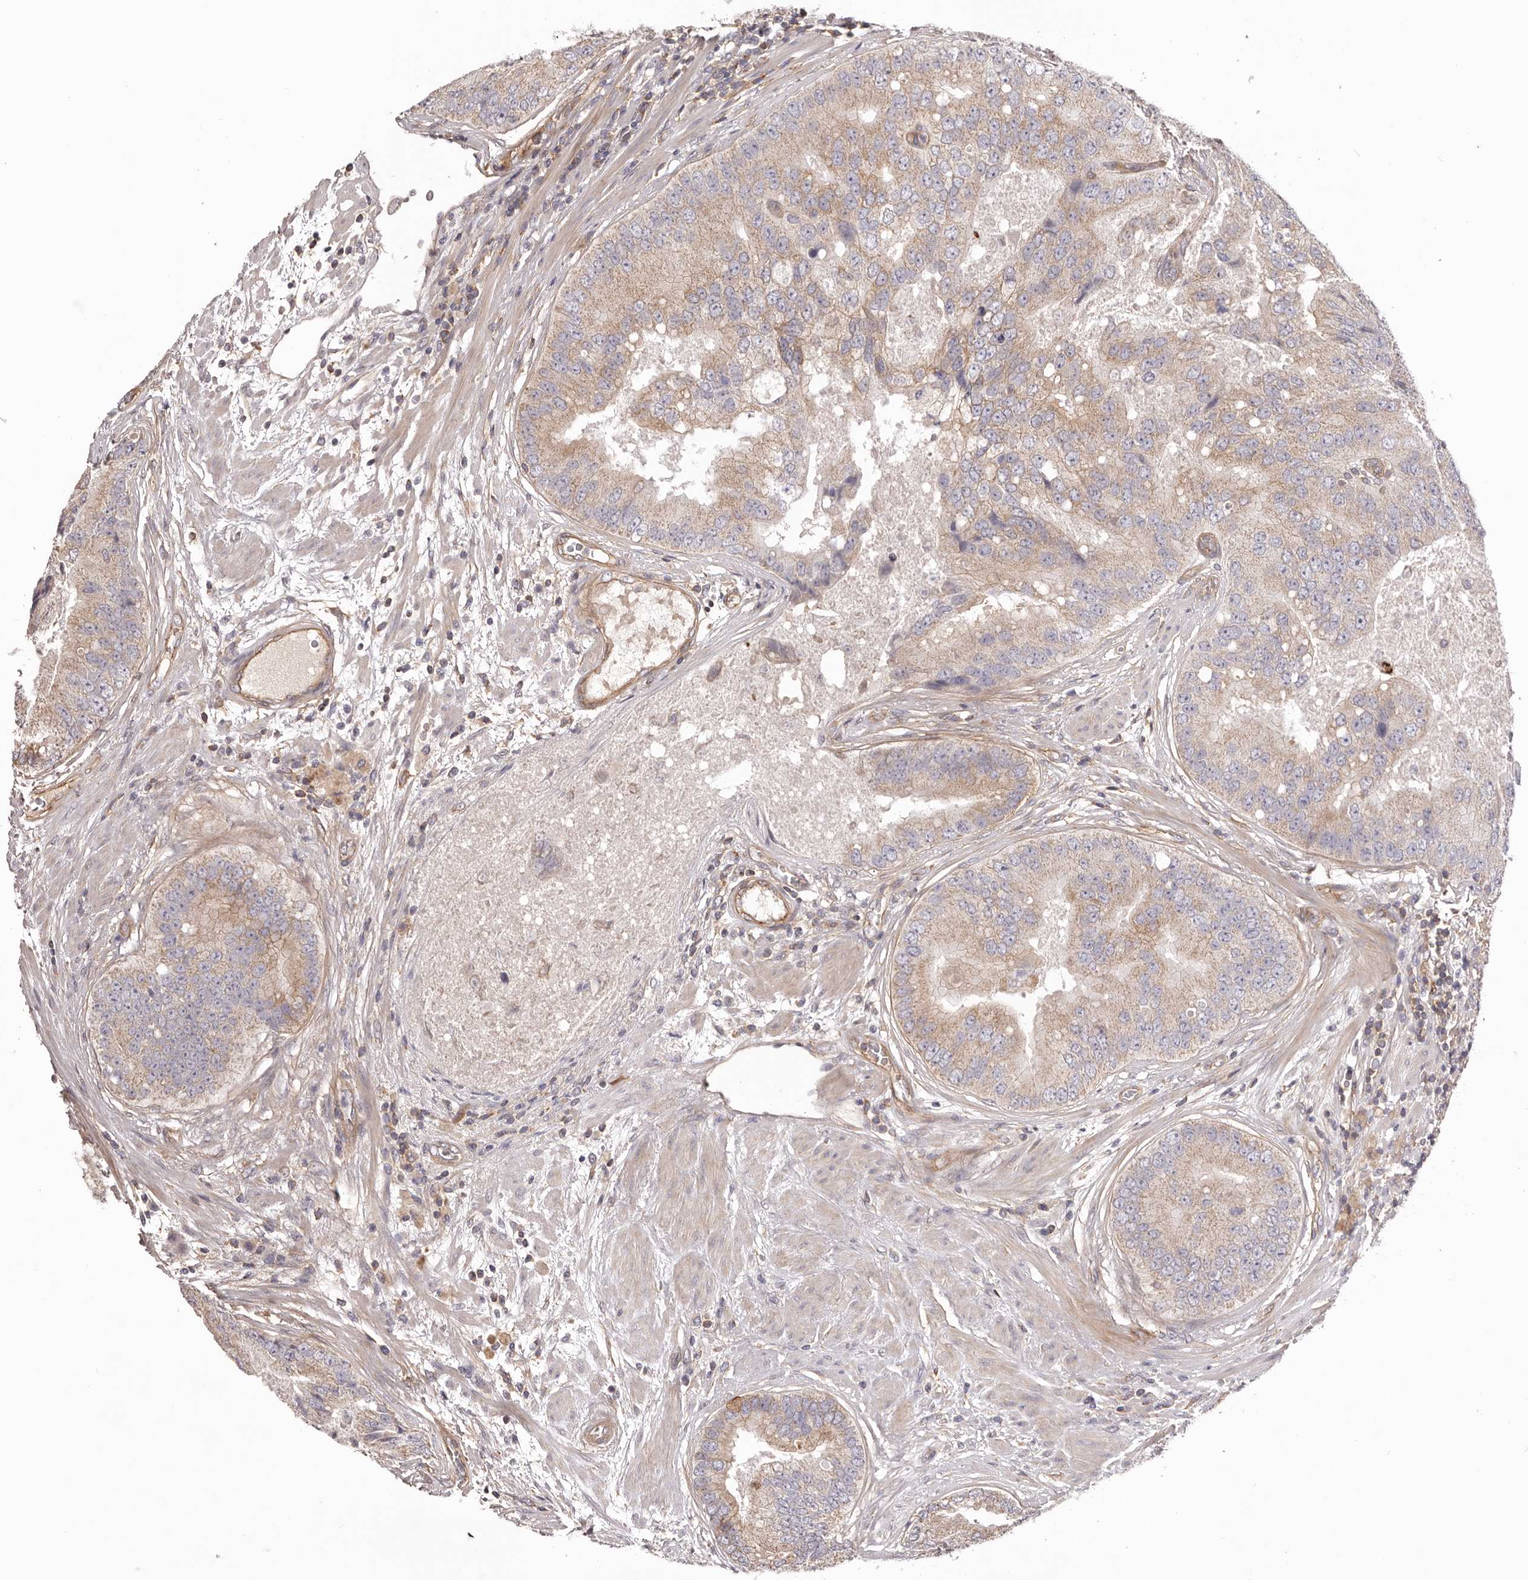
{"staining": {"intensity": "weak", "quantity": ">75%", "location": "cytoplasmic/membranous"}, "tissue": "prostate cancer", "cell_type": "Tumor cells", "image_type": "cancer", "snomed": [{"axis": "morphology", "description": "Adenocarcinoma, High grade"}, {"axis": "topography", "description": "Prostate"}], "caption": "A brown stain shows weak cytoplasmic/membranous positivity of a protein in human high-grade adenocarcinoma (prostate) tumor cells.", "gene": "DMRT2", "patient": {"sex": "male", "age": 70}}